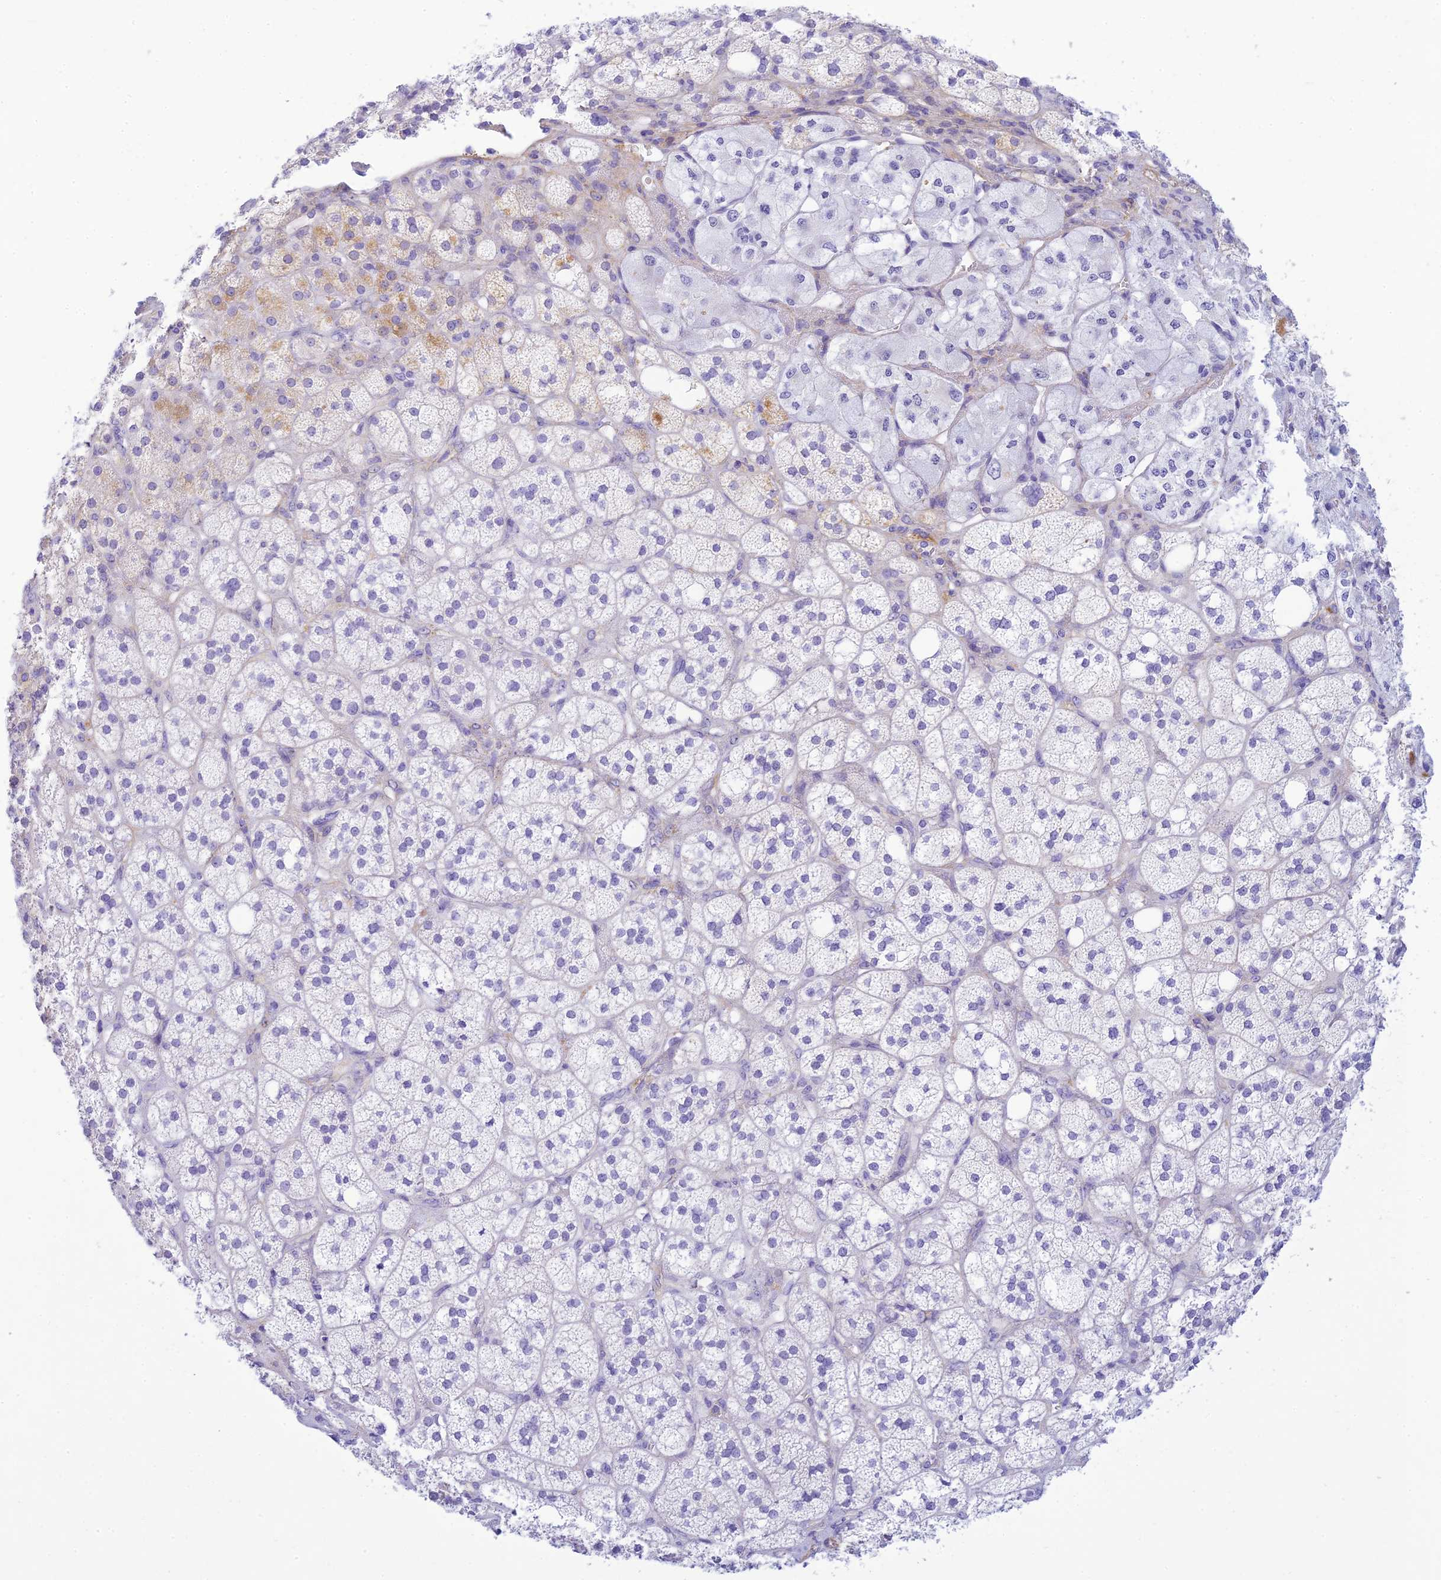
{"staining": {"intensity": "weak", "quantity": "<25%", "location": "cytoplasmic/membranous"}, "tissue": "adrenal gland", "cell_type": "Glandular cells", "image_type": "normal", "snomed": [{"axis": "morphology", "description": "Normal tissue, NOS"}, {"axis": "topography", "description": "Adrenal gland"}], "caption": "The micrograph exhibits no staining of glandular cells in benign adrenal gland.", "gene": "FBXW4", "patient": {"sex": "male", "age": 61}}